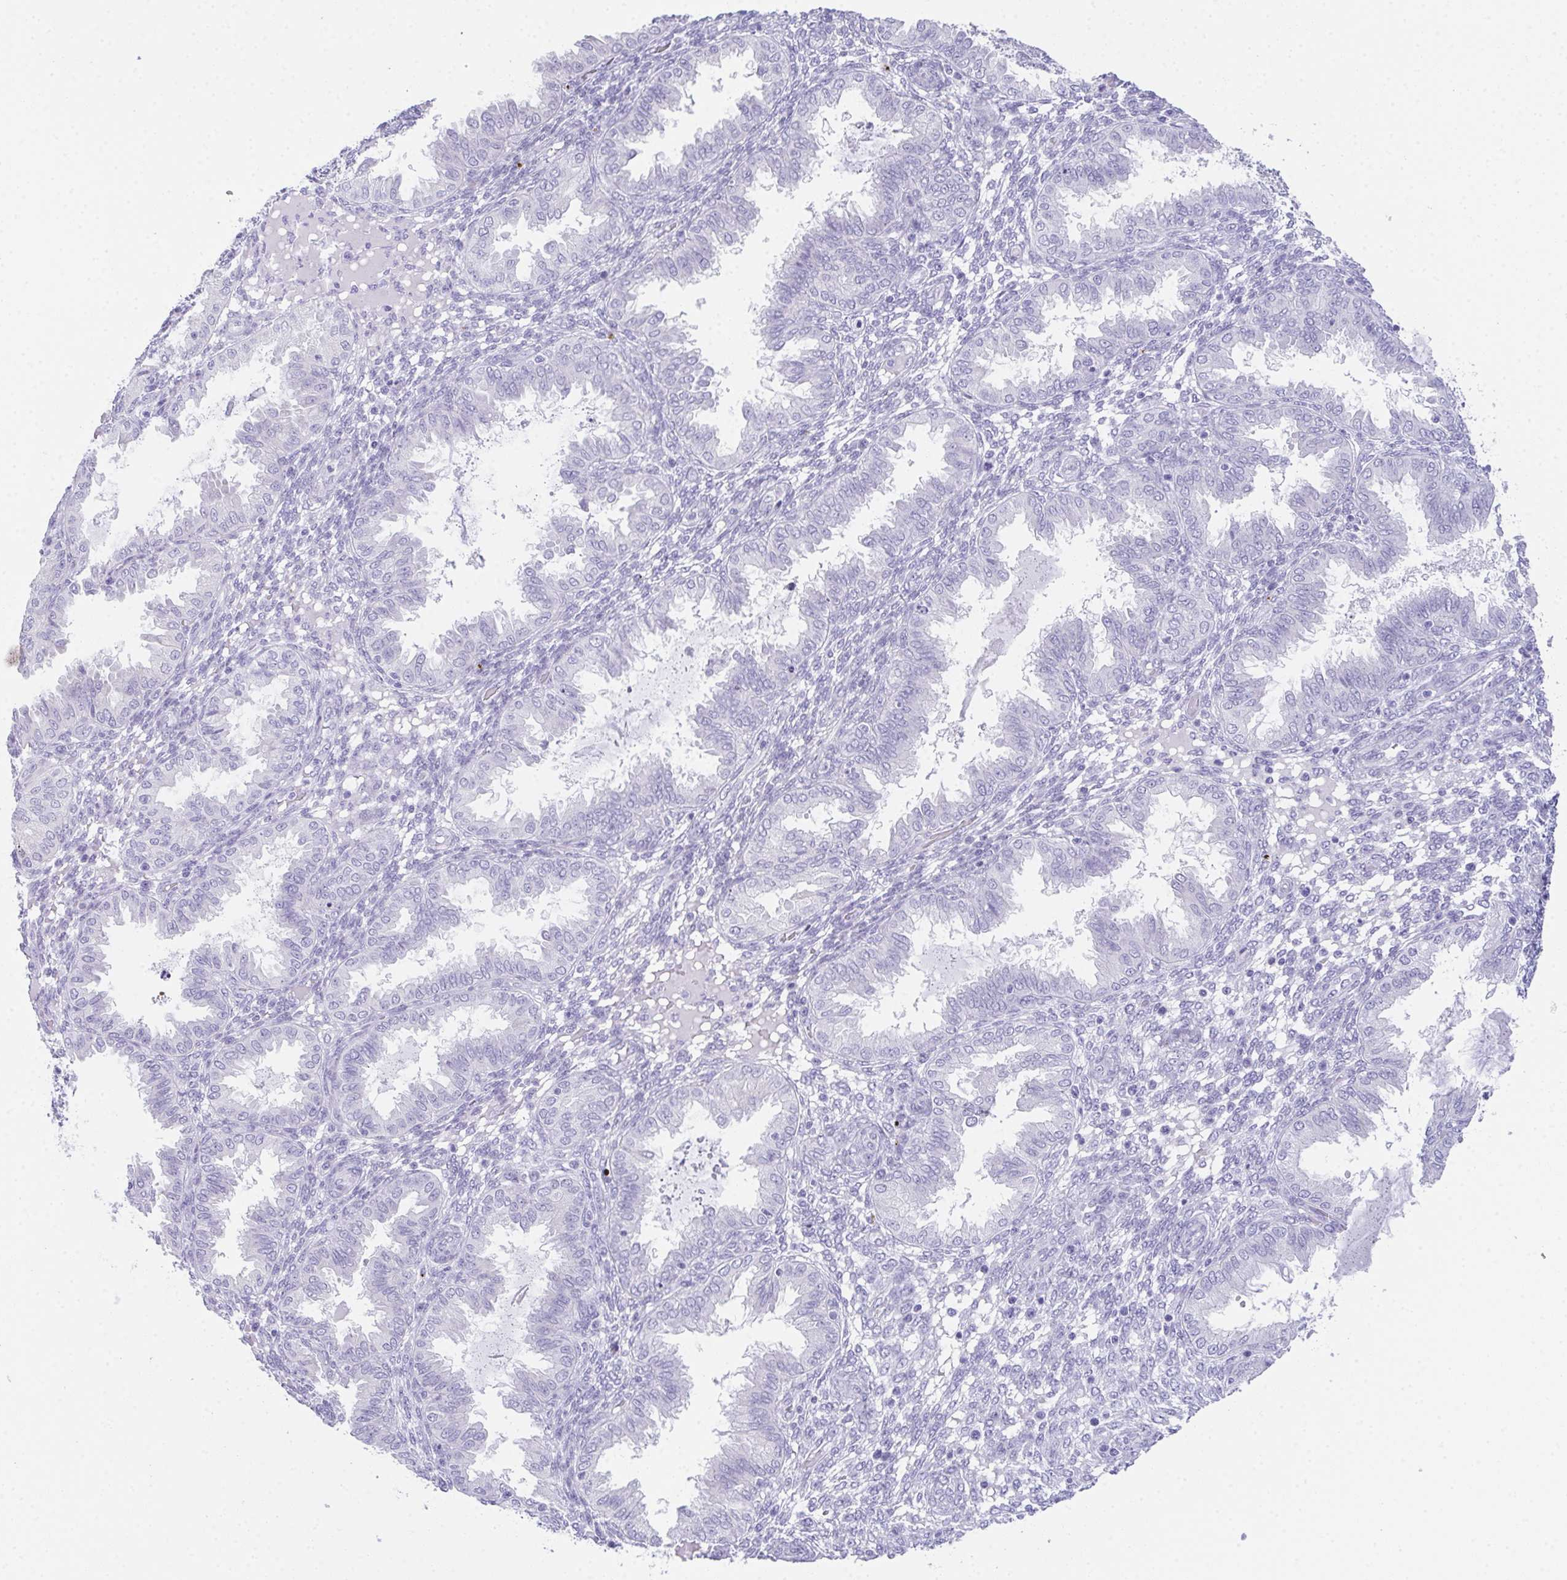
{"staining": {"intensity": "negative", "quantity": "none", "location": "none"}, "tissue": "endometrium", "cell_type": "Cells in endometrial stroma", "image_type": "normal", "snomed": [{"axis": "morphology", "description": "Normal tissue, NOS"}, {"axis": "topography", "description": "Endometrium"}], "caption": "IHC micrograph of normal endometrium: human endometrium stained with DAB (3,3'-diaminobenzidine) reveals no significant protein expression in cells in endometrial stroma. (DAB immunohistochemistry visualized using brightfield microscopy, high magnification).", "gene": "TEX19", "patient": {"sex": "female", "age": 33}}